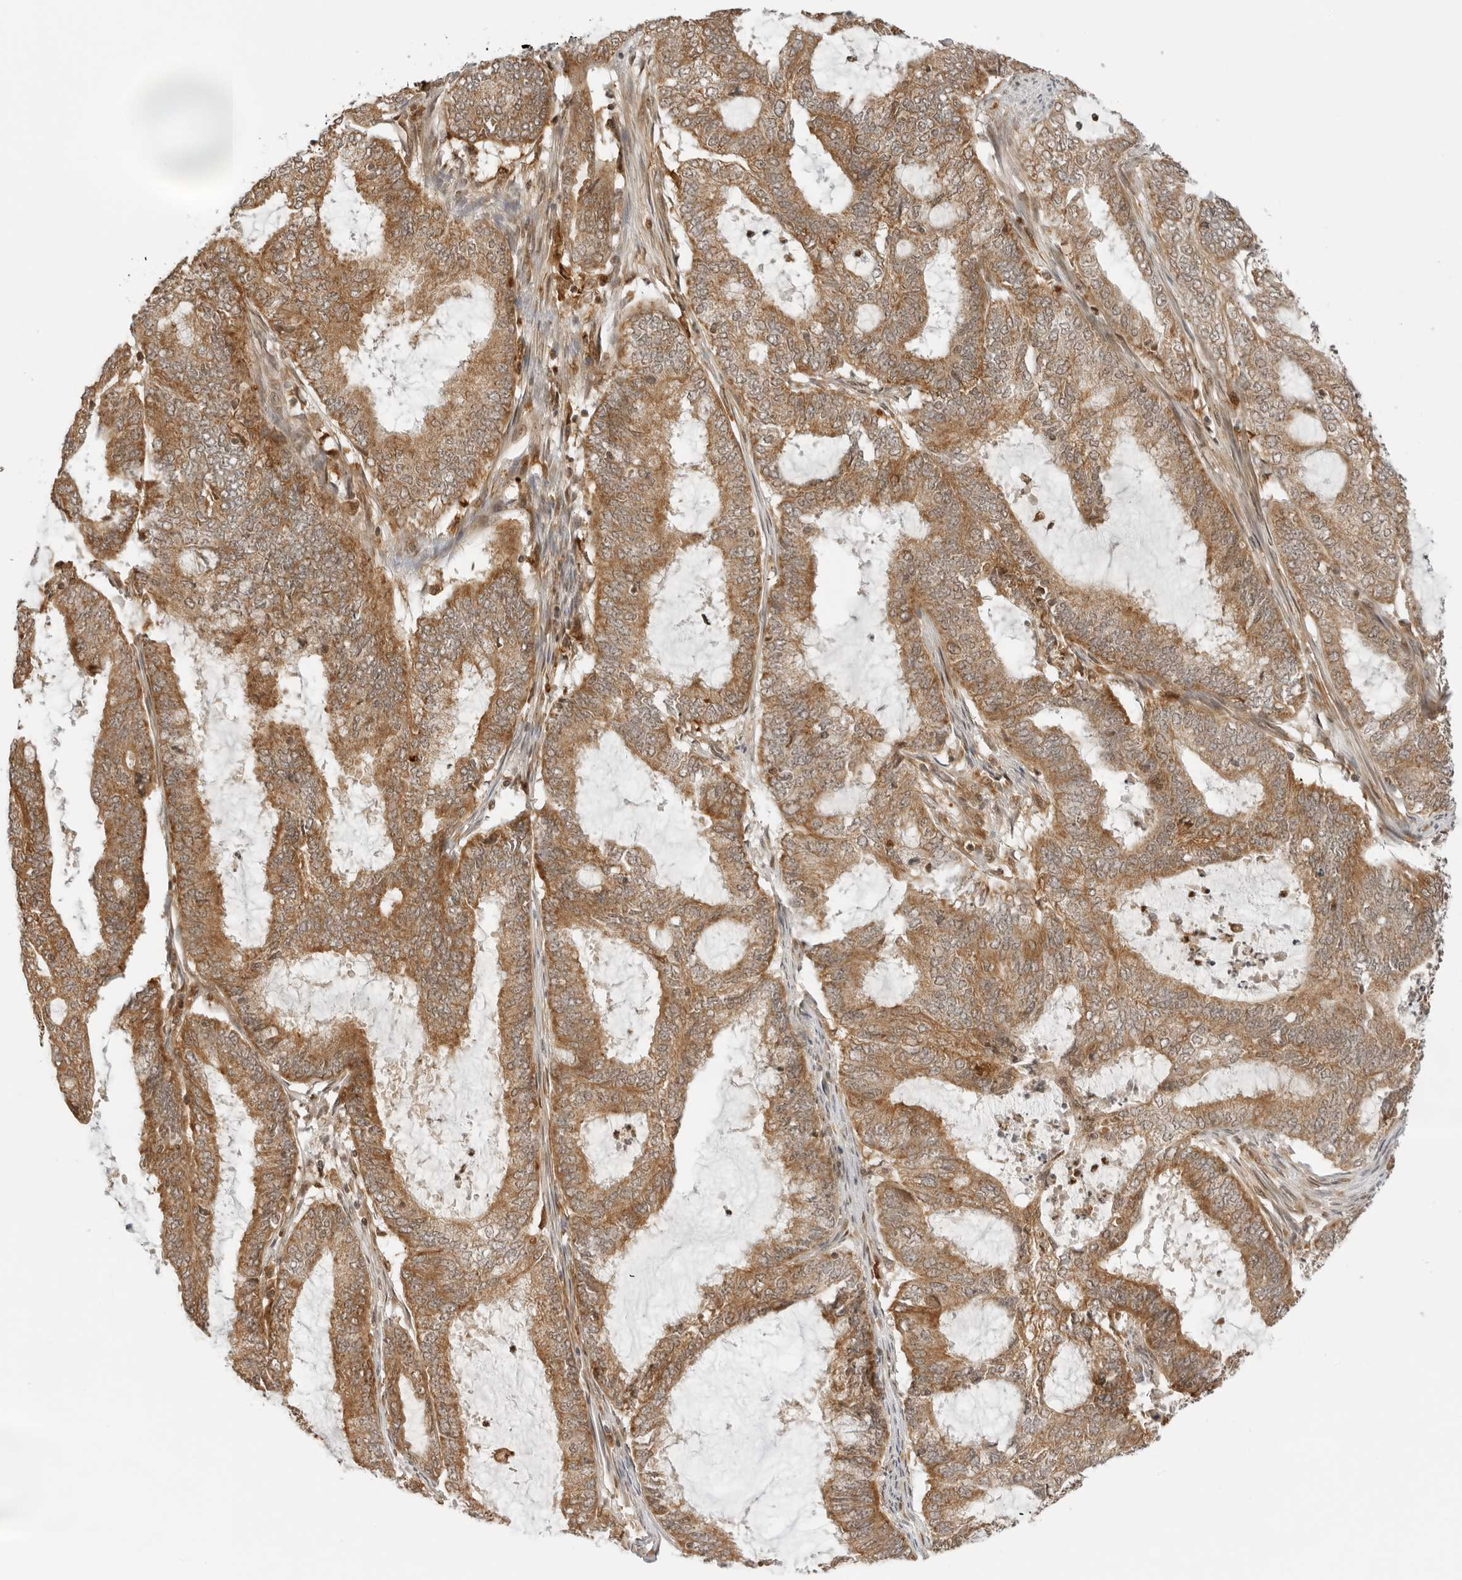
{"staining": {"intensity": "moderate", "quantity": ">75%", "location": "cytoplasmic/membranous"}, "tissue": "endometrial cancer", "cell_type": "Tumor cells", "image_type": "cancer", "snomed": [{"axis": "morphology", "description": "Adenocarcinoma, NOS"}, {"axis": "topography", "description": "Endometrium"}], "caption": "Immunohistochemical staining of human endometrial cancer demonstrates medium levels of moderate cytoplasmic/membranous protein staining in approximately >75% of tumor cells.", "gene": "RC3H1", "patient": {"sex": "female", "age": 51}}